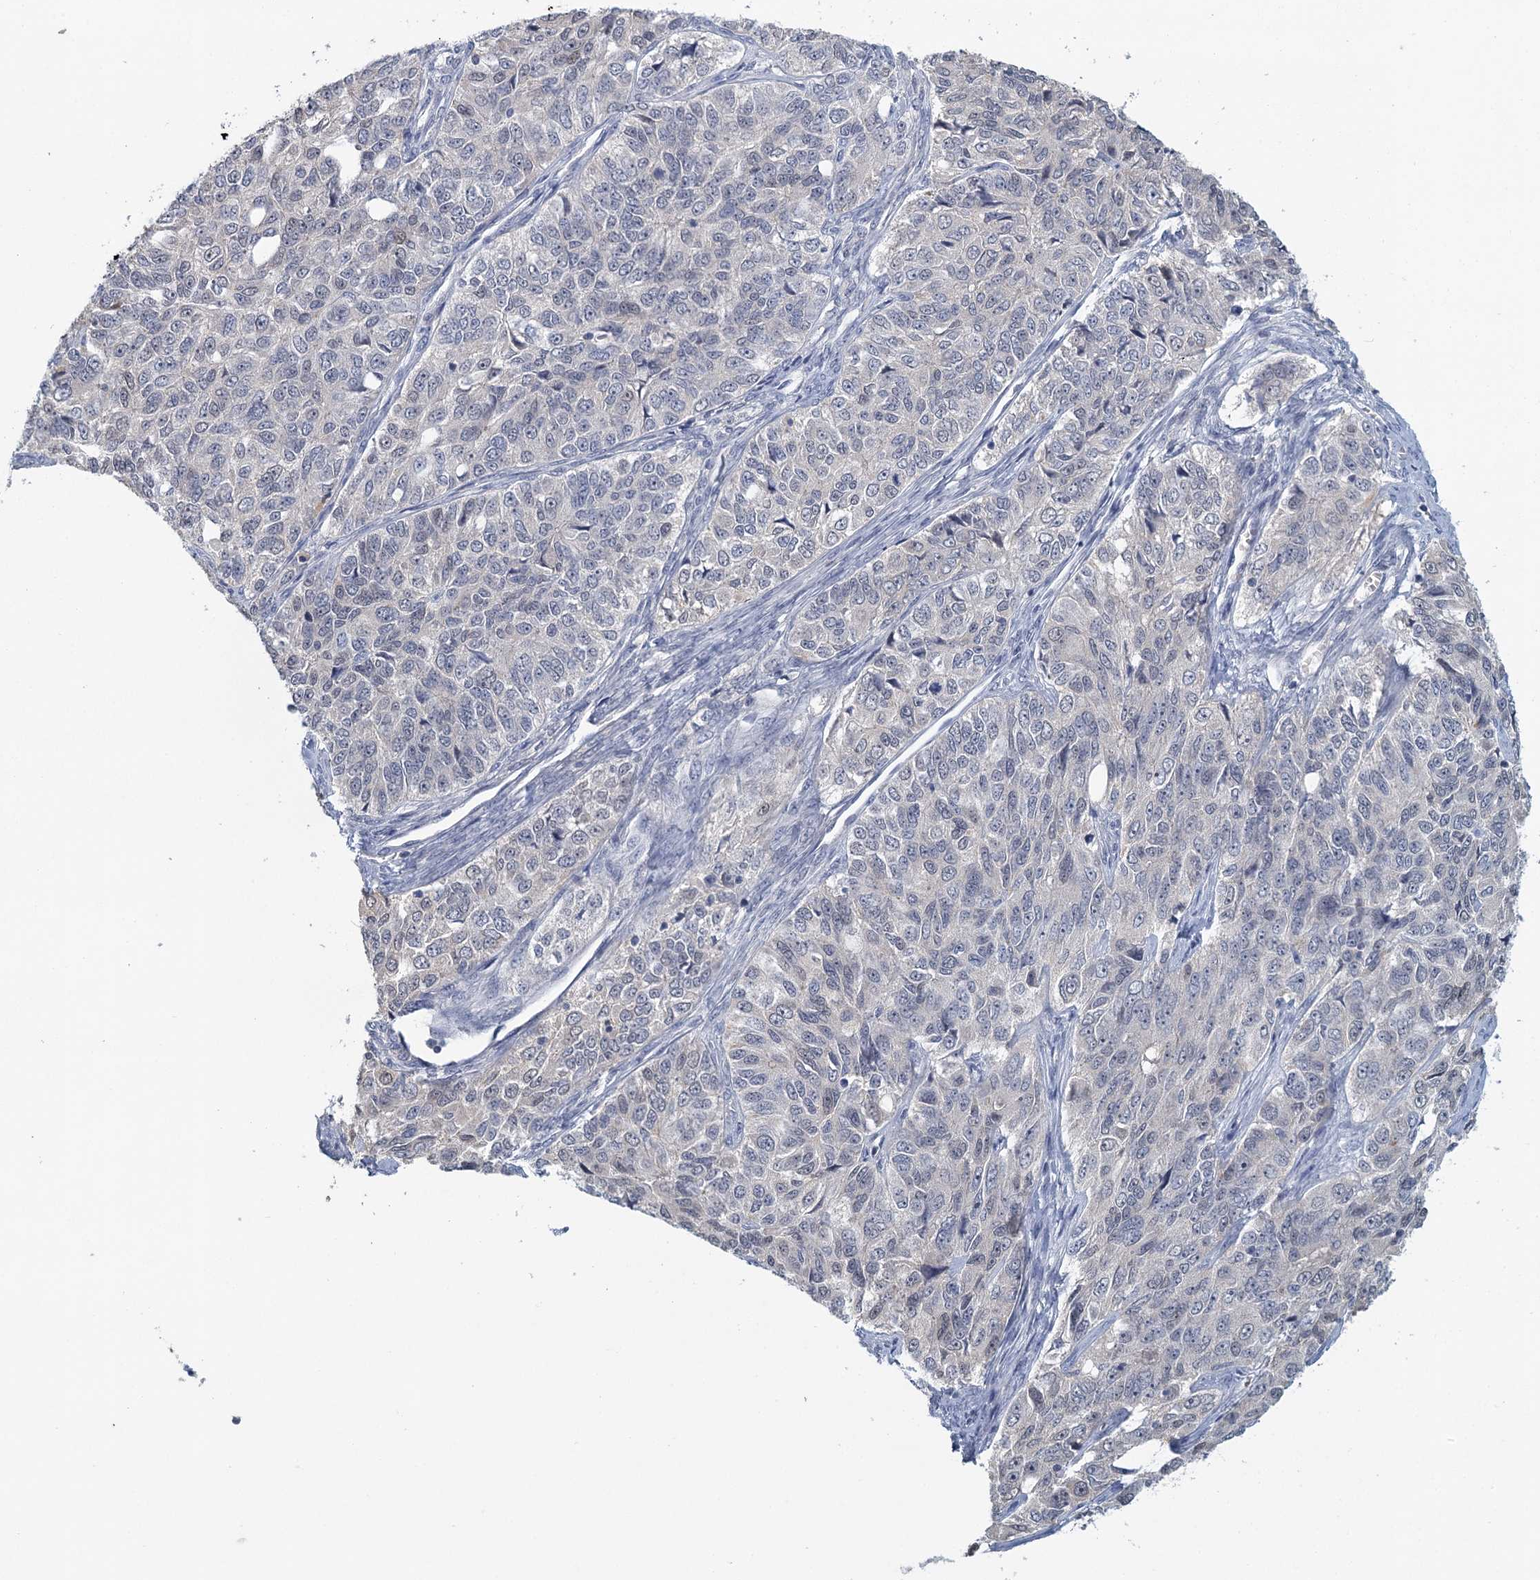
{"staining": {"intensity": "negative", "quantity": "none", "location": "none"}, "tissue": "ovarian cancer", "cell_type": "Tumor cells", "image_type": "cancer", "snomed": [{"axis": "morphology", "description": "Carcinoma, endometroid"}, {"axis": "topography", "description": "Ovary"}], "caption": "The photomicrograph exhibits no staining of tumor cells in ovarian cancer. The staining was performed using DAB to visualize the protein expression in brown, while the nuclei were stained in blue with hematoxylin (Magnification: 20x).", "gene": "MYO7B", "patient": {"sex": "female", "age": 51}}